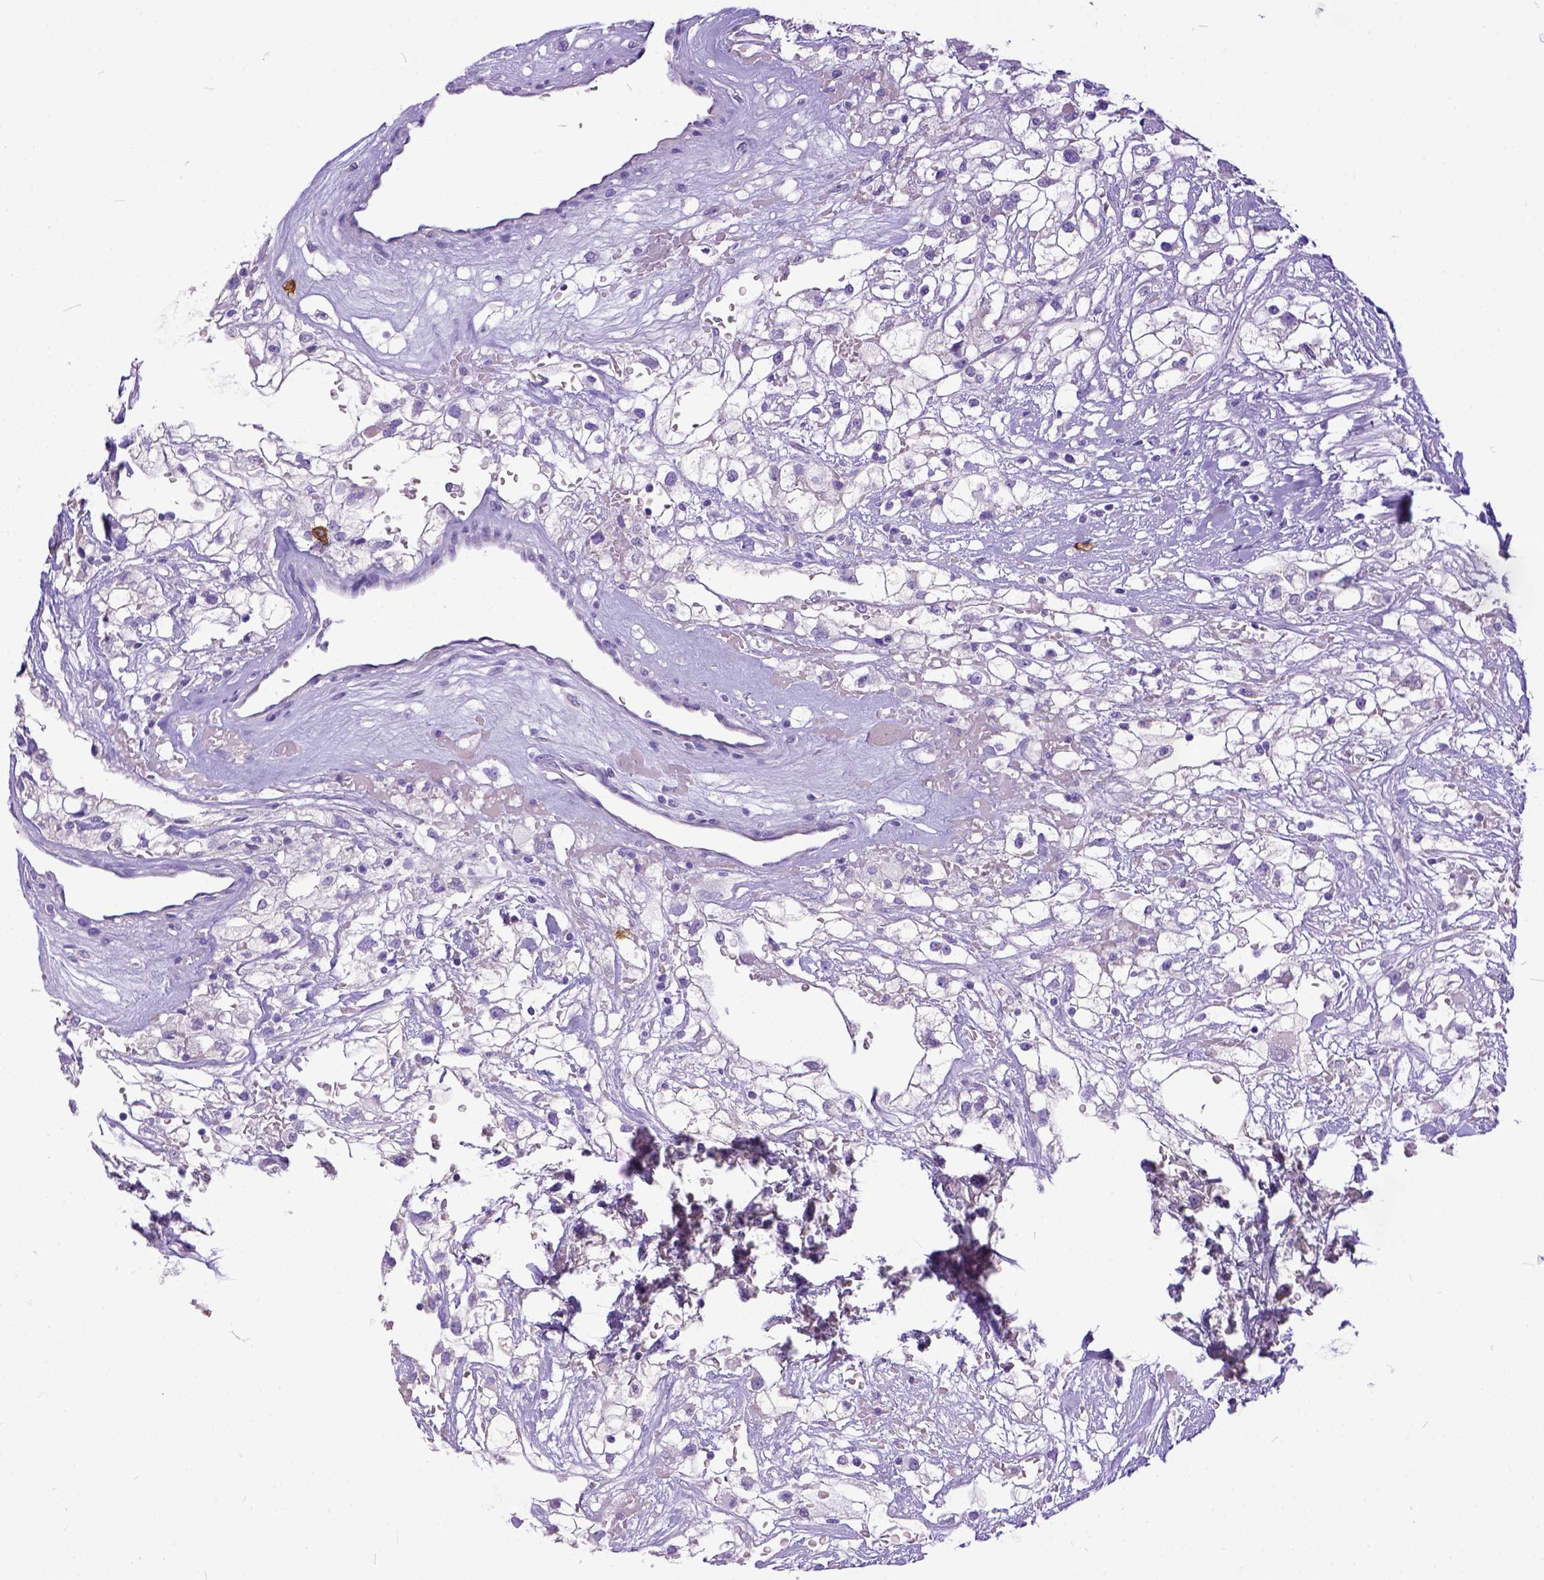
{"staining": {"intensity": "negative", "quantity": "none", "location": "none"}, "tissue": "renal cancer", "cell_type": "Tumor cells", "image_type": "cancer", "snomed": [{"axis": "morphology", "description": "Adenocarcinoma, NOS"}, {"axis": "topography", "description": "Kidney"}], "caption": "Renal cancer (adenocarcinoma) was stained to show a protein in brown. There is no significant staining in tumor cells.", "gene": "KIT", "patient": {"sex": "male", "age": 59}}